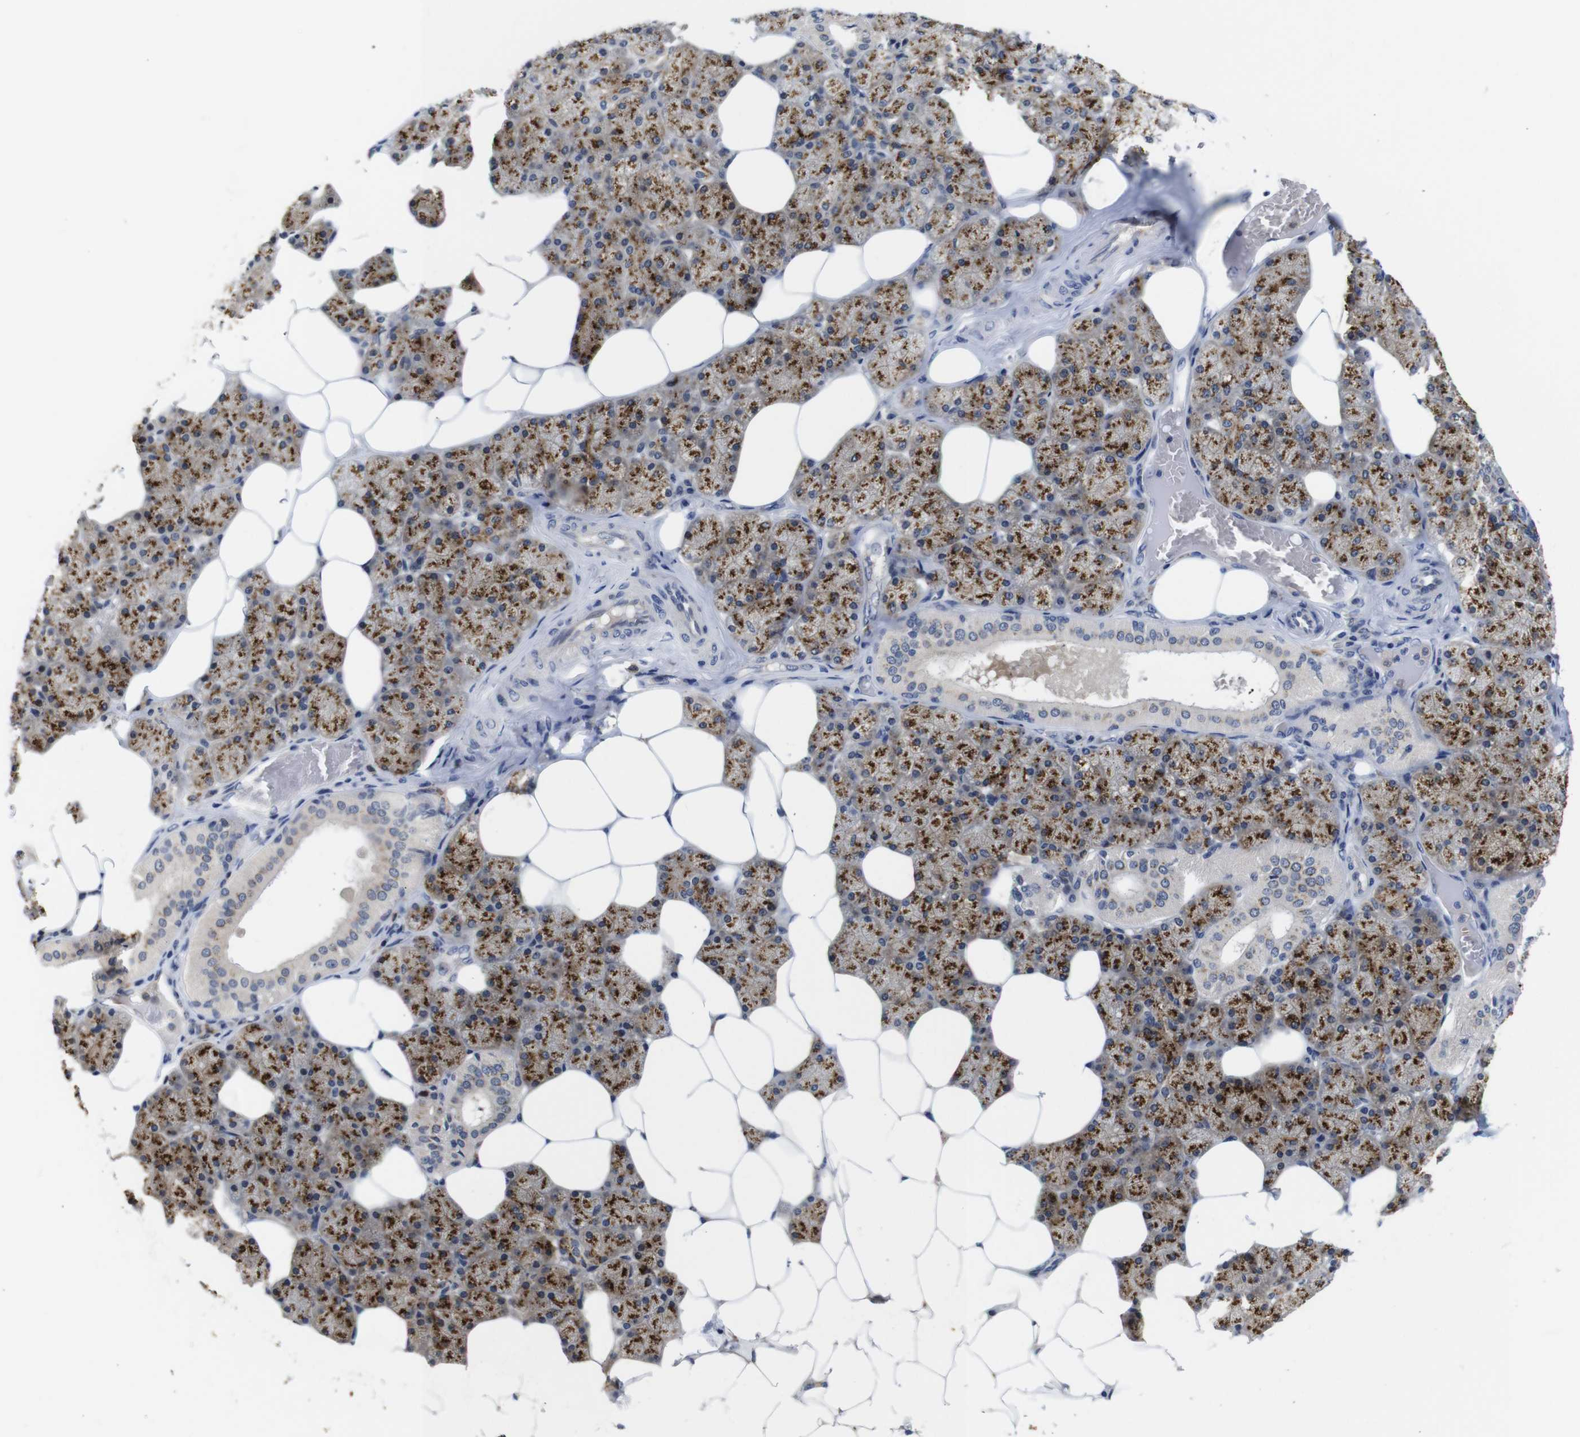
{"staining": {"intensity": "strong", "quantity": ">75%", "location": "cytoplasmic/membranous"}, "tissue": "salivary gland", "cell_type": "Glandular cells", "image_type": "normal", "snomed": [{"axis": "morphology", "description": "Normal tissue, NOS"}, {"axis": "topography", "description": "Salivary gland"}], "caption": "The photomicrograph demonstrates staining of unremarkable salivary gland, revealing strong cytoplasmic/membranous protein expression (brown color) within glandular cells. (Brightfield microscopy of DAB IHC at high magnification).", "gene": "FURIN", "patient": {"sex": "male", "age": 62}}